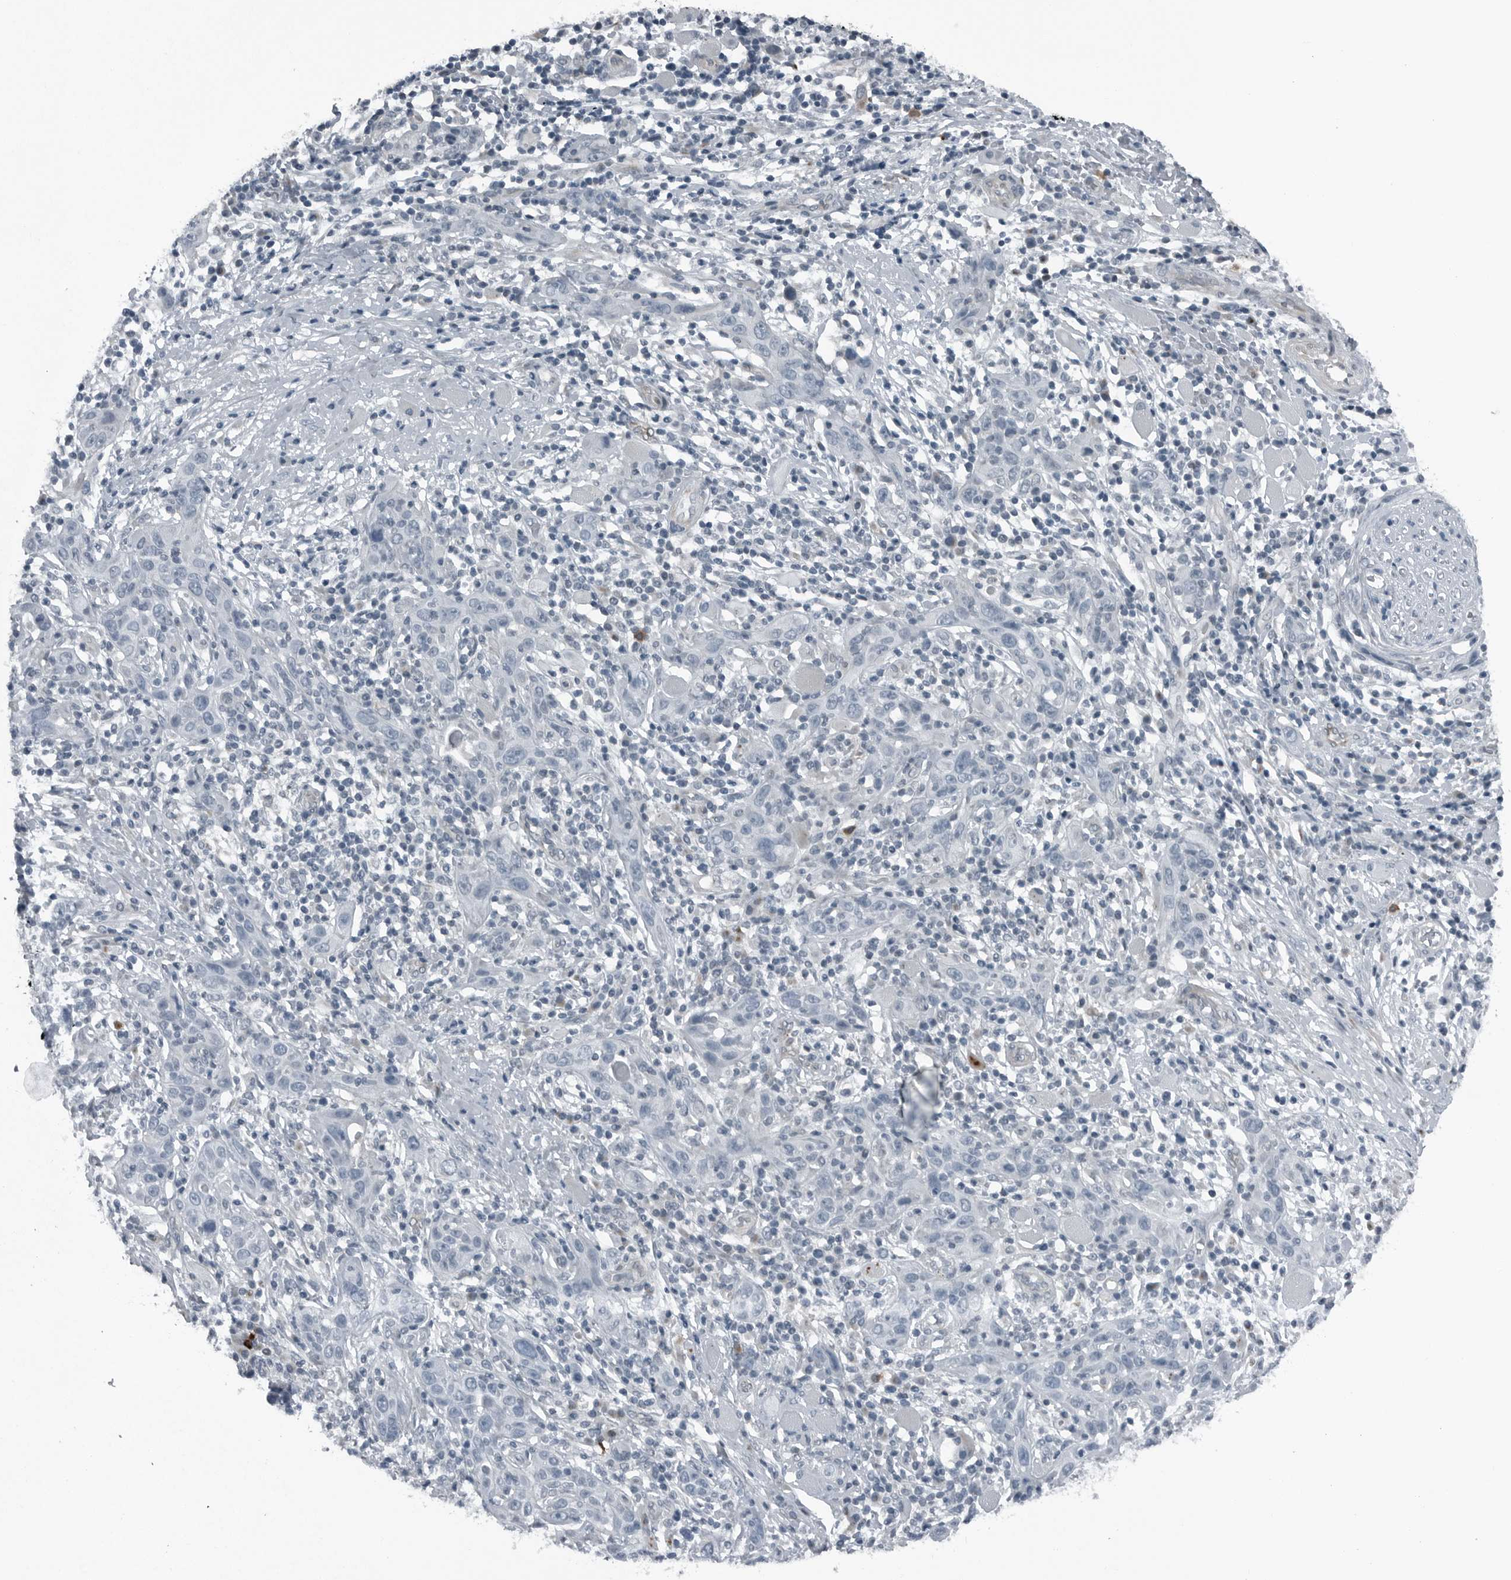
{"staining": {"intensity": "negative", "quantity": "none", "location": "none"}, "tissue": "skin cancer", "cell_type": "Tumor cells", "image_type": "cancer", "snomed": [{"axis": "morphology", "description": "Squamous cell carcinoma, NOS"}, {"axis": "topography", "description": "Skin"}], "caption": "This is an immunohistochemistry image of skin cancer. There is no positivity in tumor cells.", "gene": "GAK", "patient": {"sex": "female", "age": 88}}